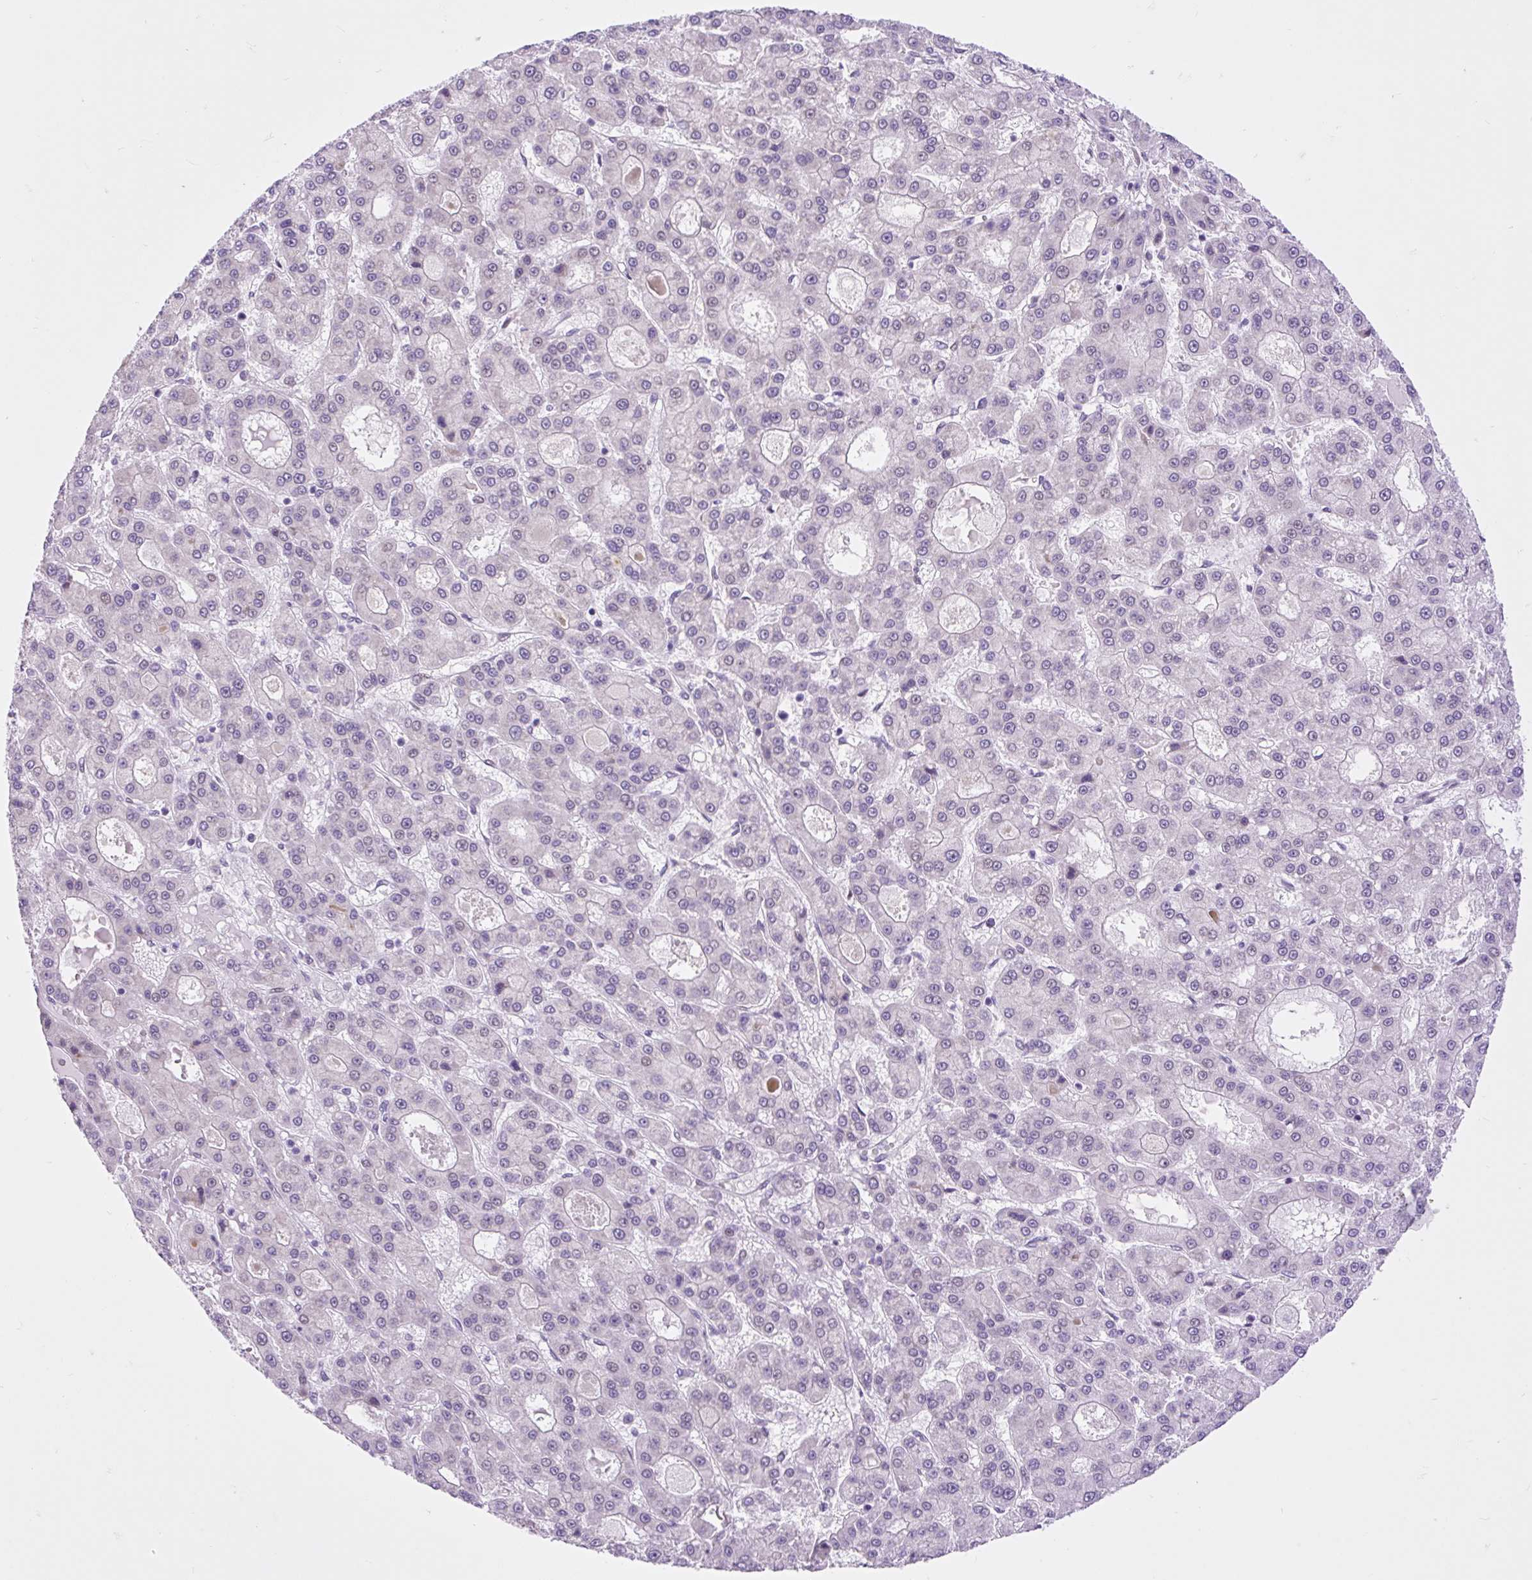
{"staining": {"intensity": "negative", "quantity": "none", "location": "none"}, "tissue": "liver cancer", "cell_type": "Tumor cells", "image_type": "cancer", "snomed": [{"axis": "morphology", "description": "Carcinoma, Hepatocellular, NOS"}, {"axis": "topography", "description": "Liver"}], "caption": "DAB (3,3'-diaminobenzidine) immunohistochemical staining of liver hepatocellular carcinoma reveals no significant positivity in tumor cells.", "gene": "CLK2", "patient": {"sex": "male", "age": 70}}